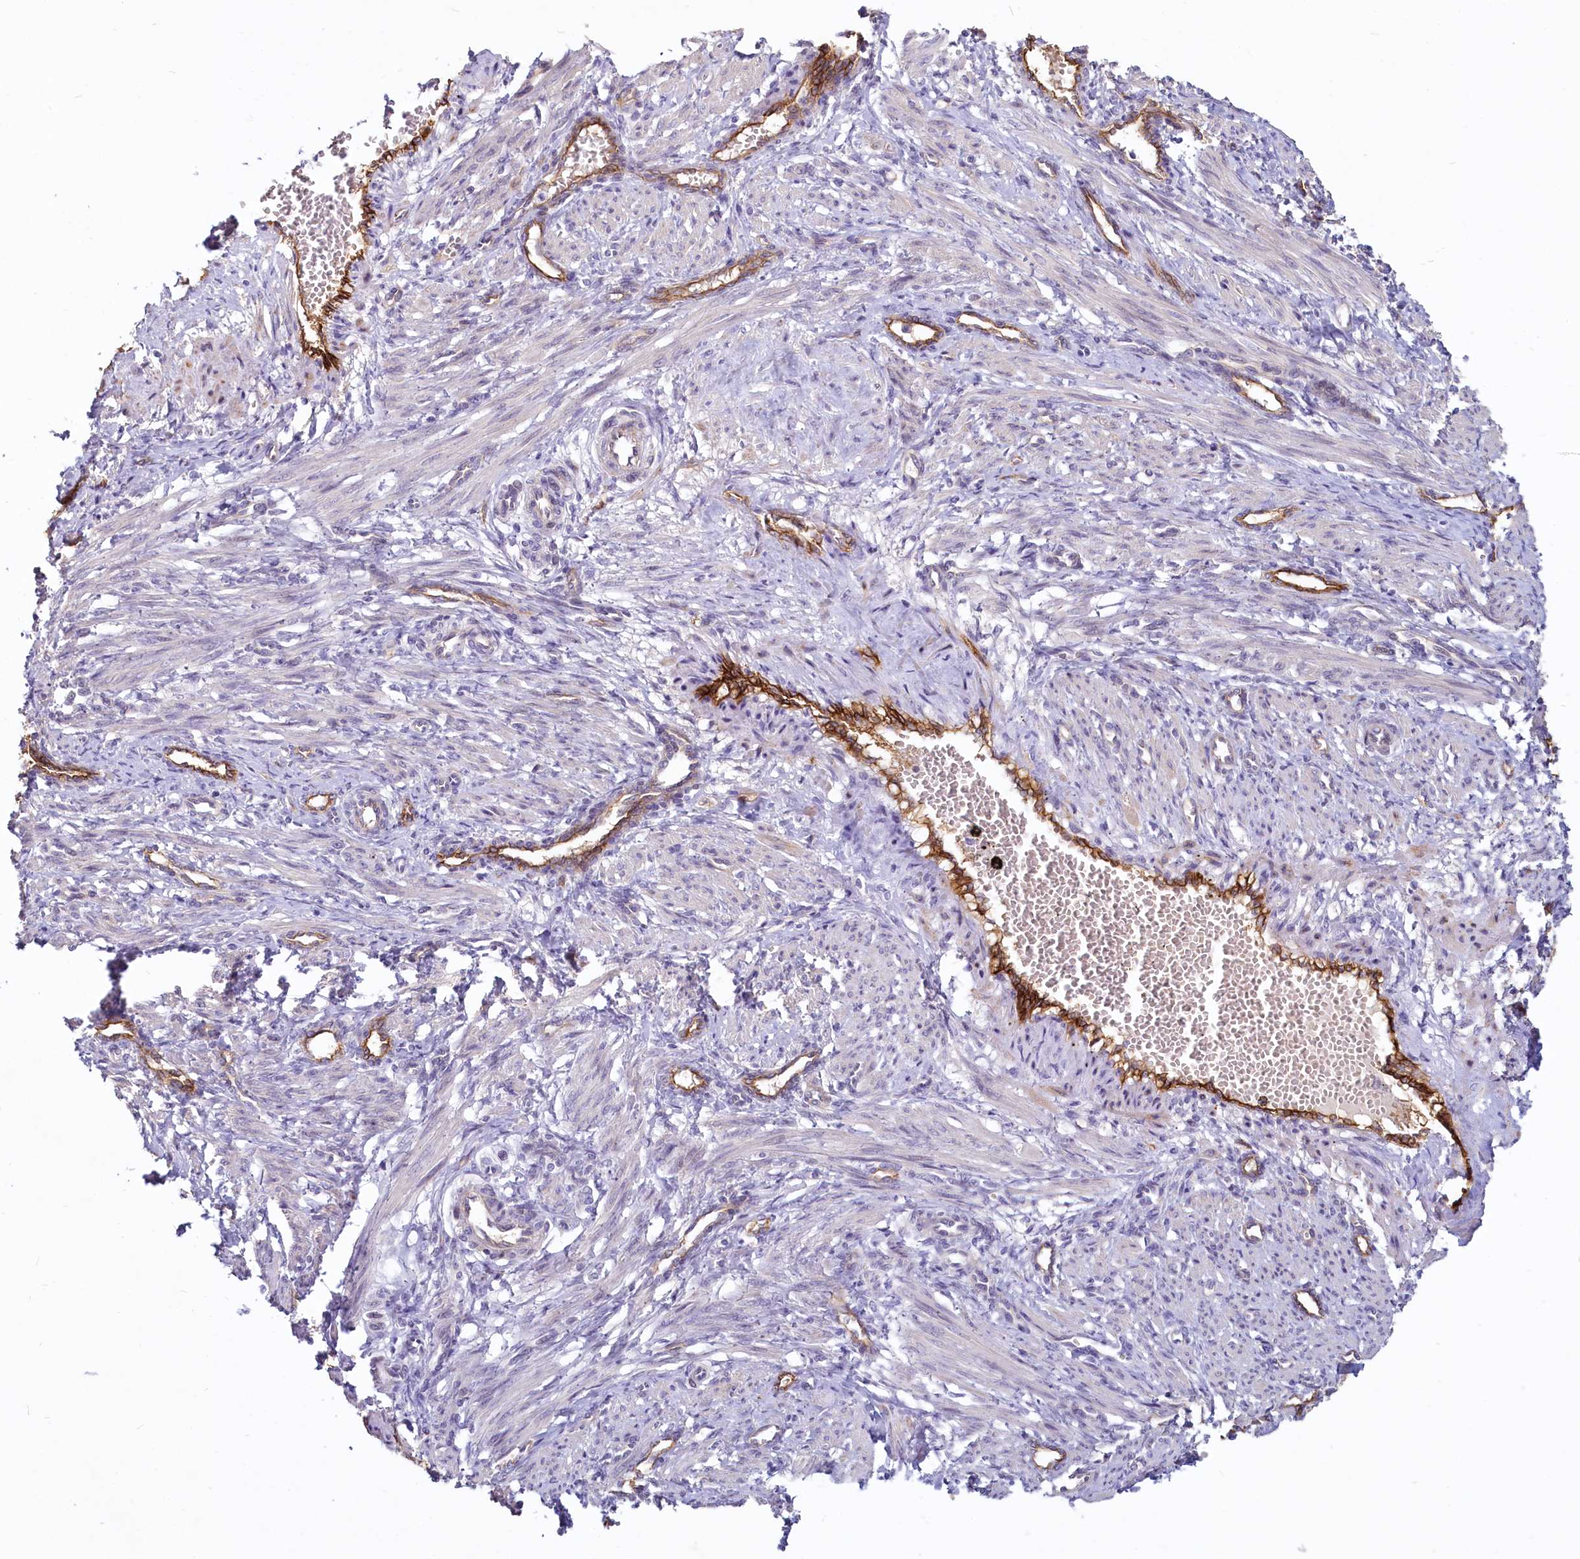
{"staining": {"intensity": "moderate", "quantity": "<25%", "location": "cytoplasmic/membranous"}, "tissue": "smooth muscle", "cell_type": "Smooth muscle cells", "image_type": "normal", "snomed": [{"axis": "morphology", "description": "Normal tissue, NOS"}, {"axis": "topography", "description": "Endometrium"}], "caption": "Brown immunohistochemical staining in unremarkable smooth muscle demonstrates moderate cytoplasmic/membranous expression in about <25% of smooth muscle cells. Immunohistochemistry stains the protein of interest in brown and the nuclei are stained blue.", "gene": "PROCR", "patient": {"sex": "female", "age": 33}}